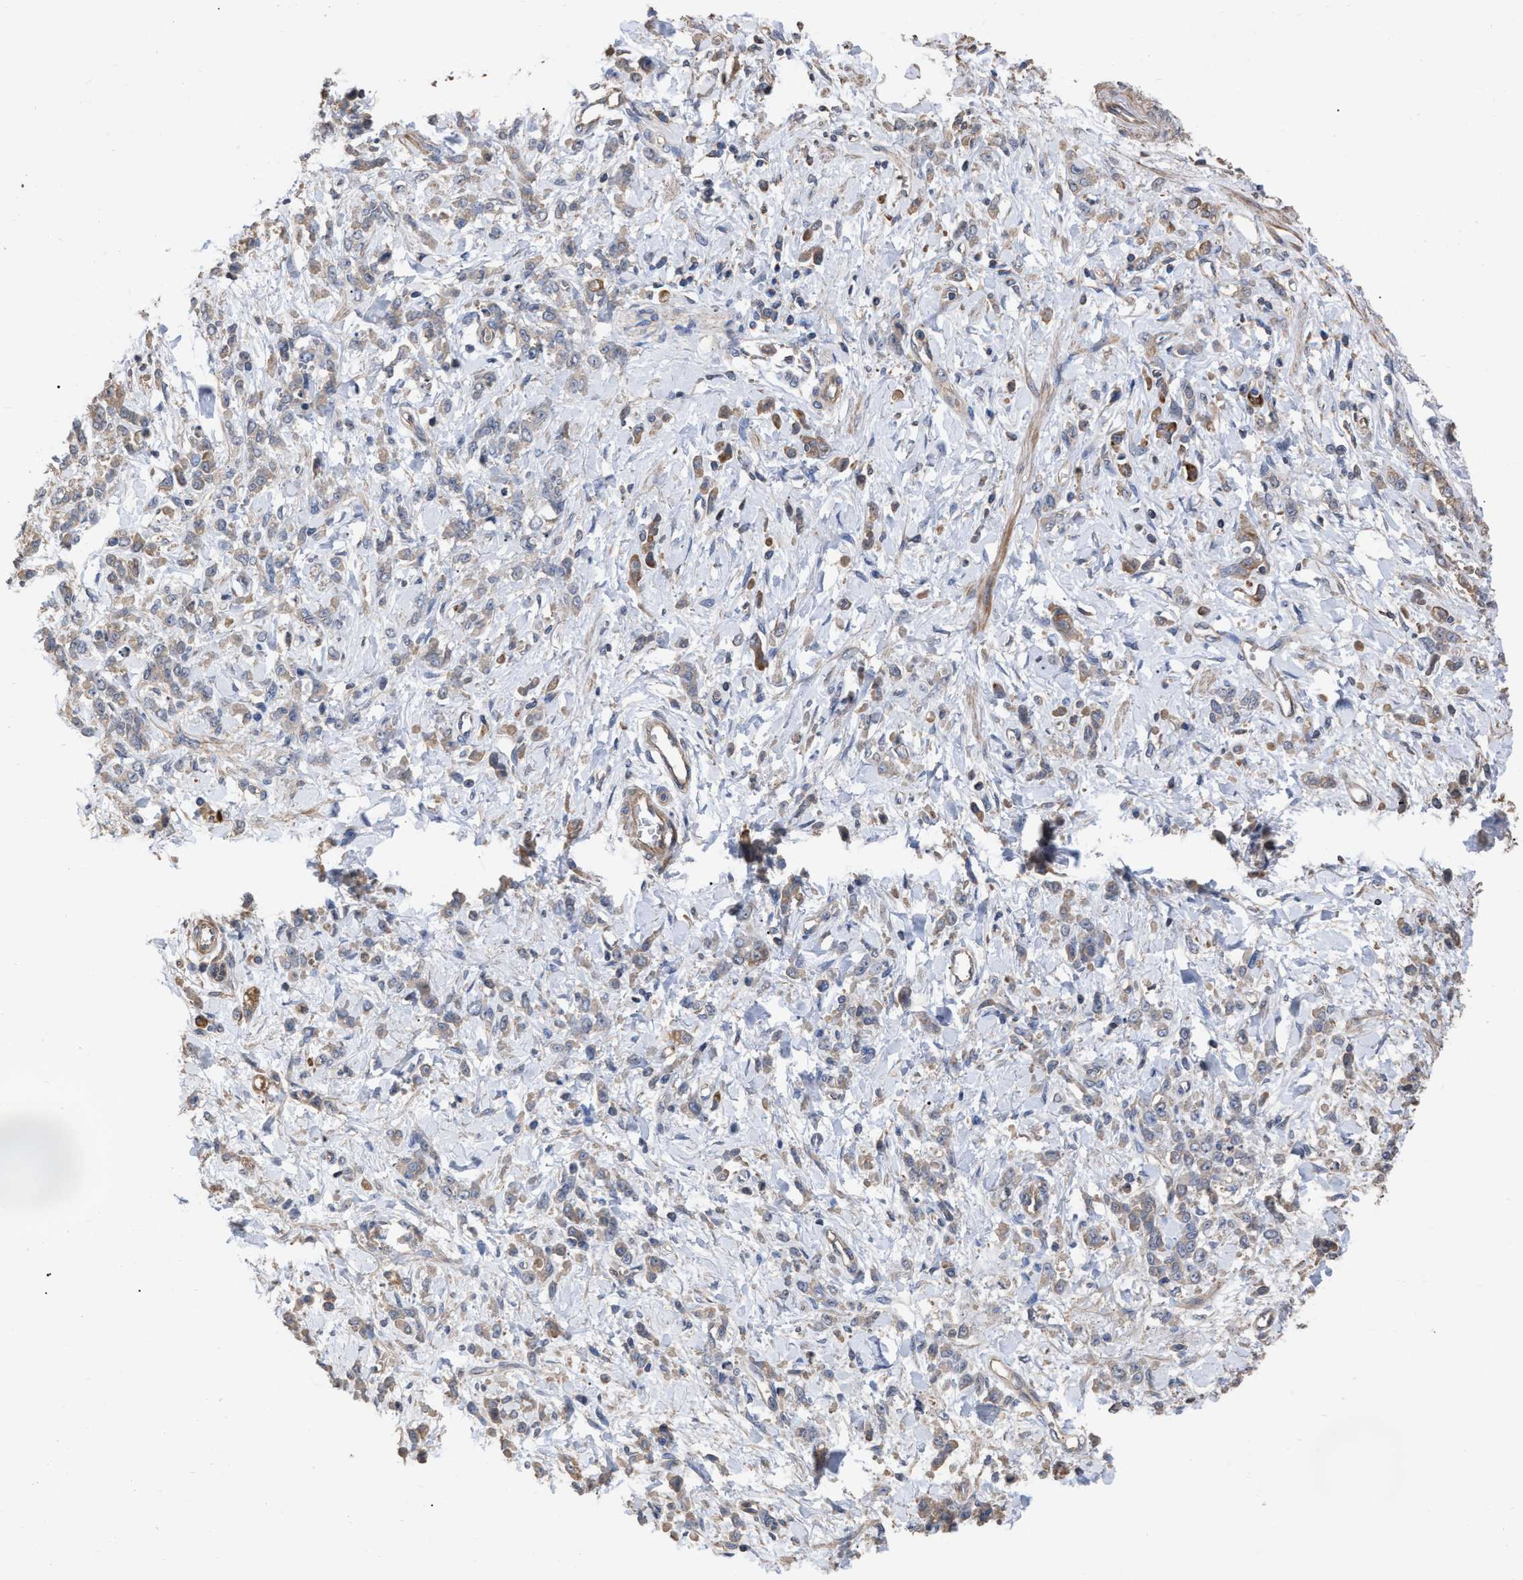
{"staining": {"intensity": "weak", "quantity": ">75%", "location": "cytoplasmic/membranous"}, "tissue": "stomach cancer", "cell_type": "Tumor cells", "image_type": "cancer", "snomed": [{"axis": "morphology", "description": "Normal tissue, NOS"}, {"axis": "morphology", "description": "Adenocarcinoma, NOS"}, {"axis": "topography", "description": "Stomach"}], "caption": "Adenocarcinoma (stomach) stained with a brown dye shows weak cytoplasmic/membranous positive expression in approximately >75% of tumor cells.", "gene": "BTN2A1", "patient": {"sex": "male", "age": 82}}